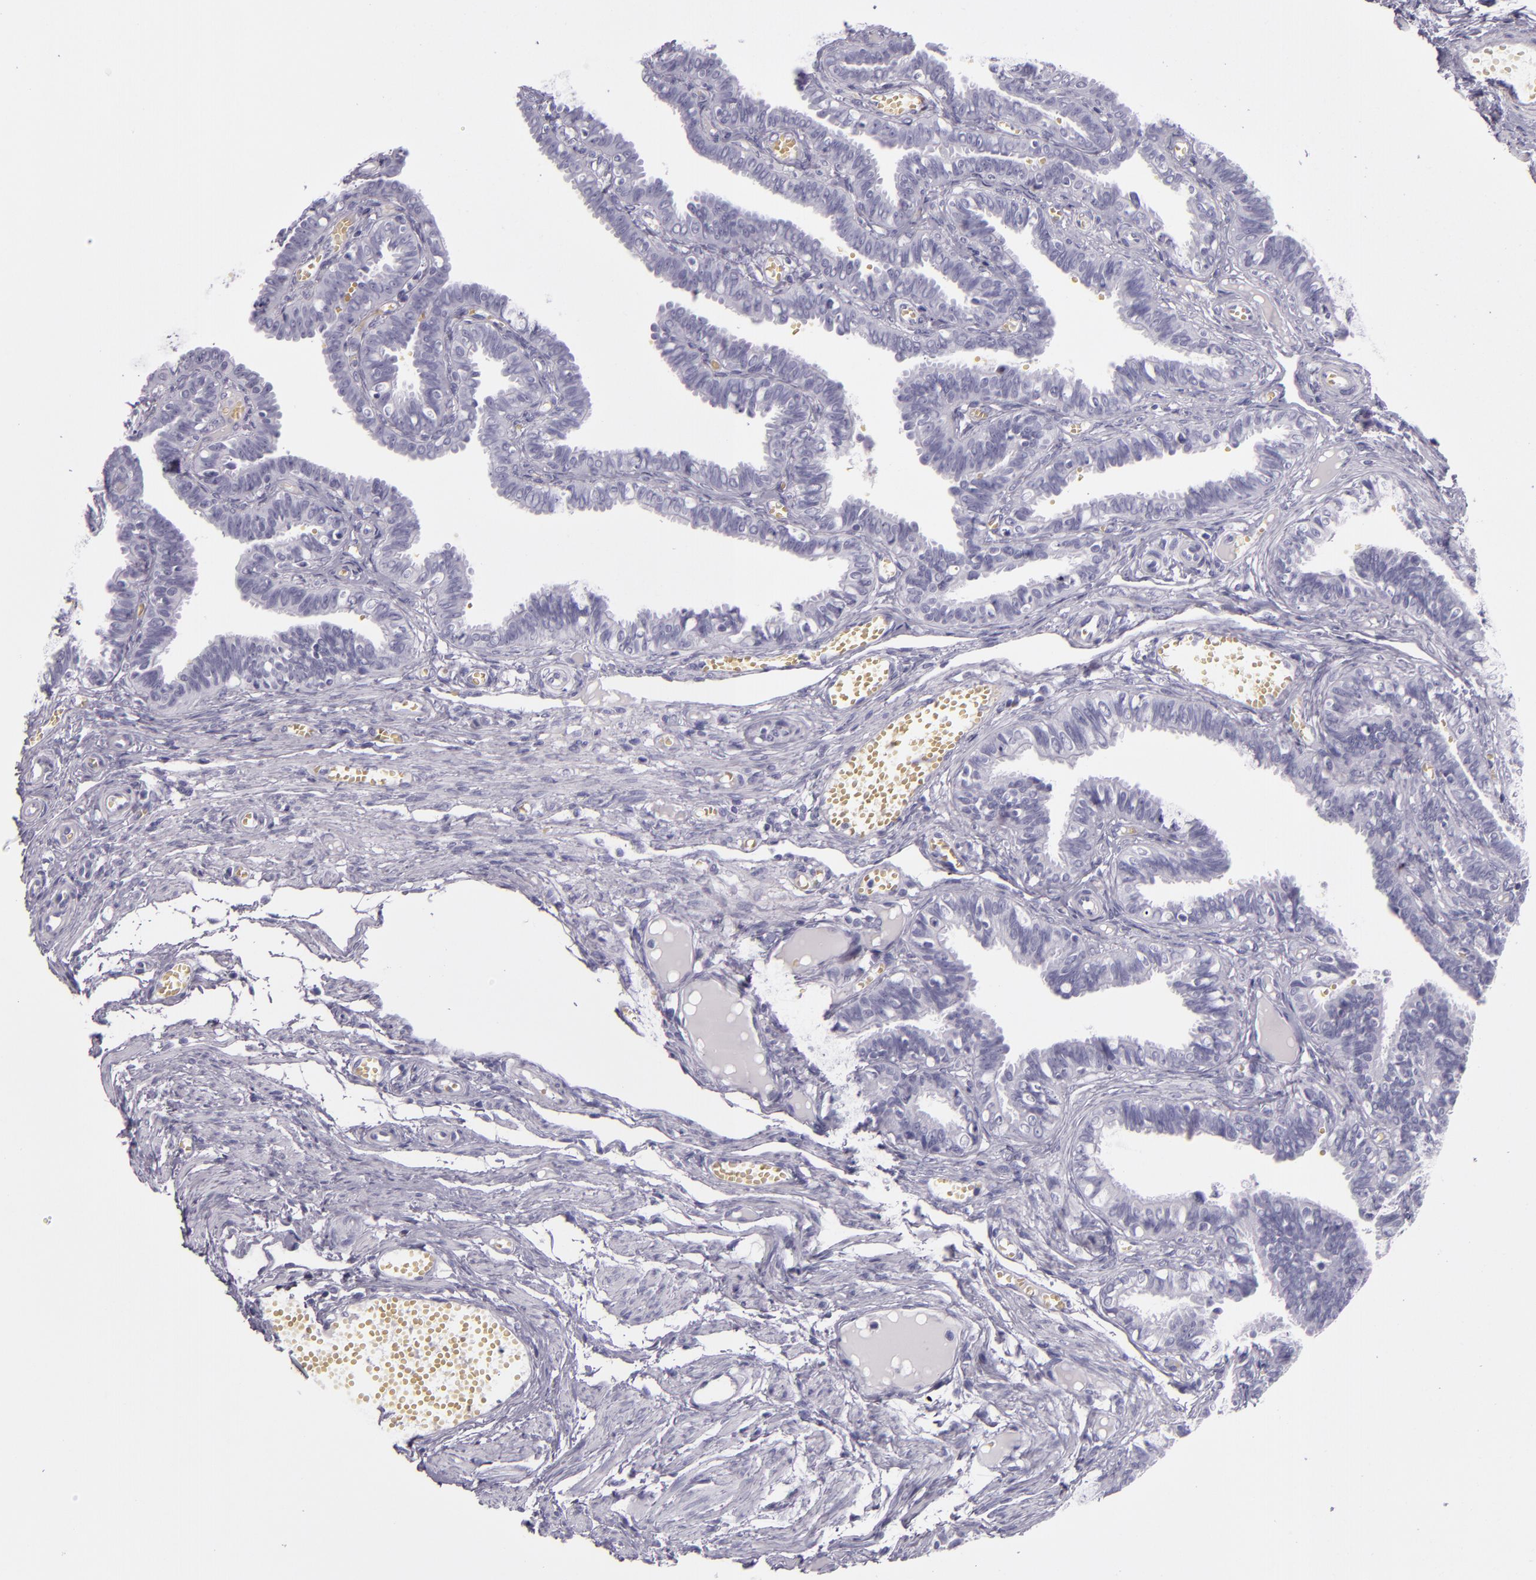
{"staining": {"intensity": "negative", "quantity": "none", "location": "none"}, "tissue": "fallopian tube", "cell_type": "Glandular cells", "image_type": "normal", "snomed": [{"axis": "morphology", "description": "Normal tissue, NOS"}, {"axis": "topography", "description": "Fallopian tube"}], "caption": "IHC micrograph of benign human fallopian tube stained for a protein (brown), which shows no positivity in glandular cells.", "gene": "CR2", "patient": {"sex": "female", "age": 29}}